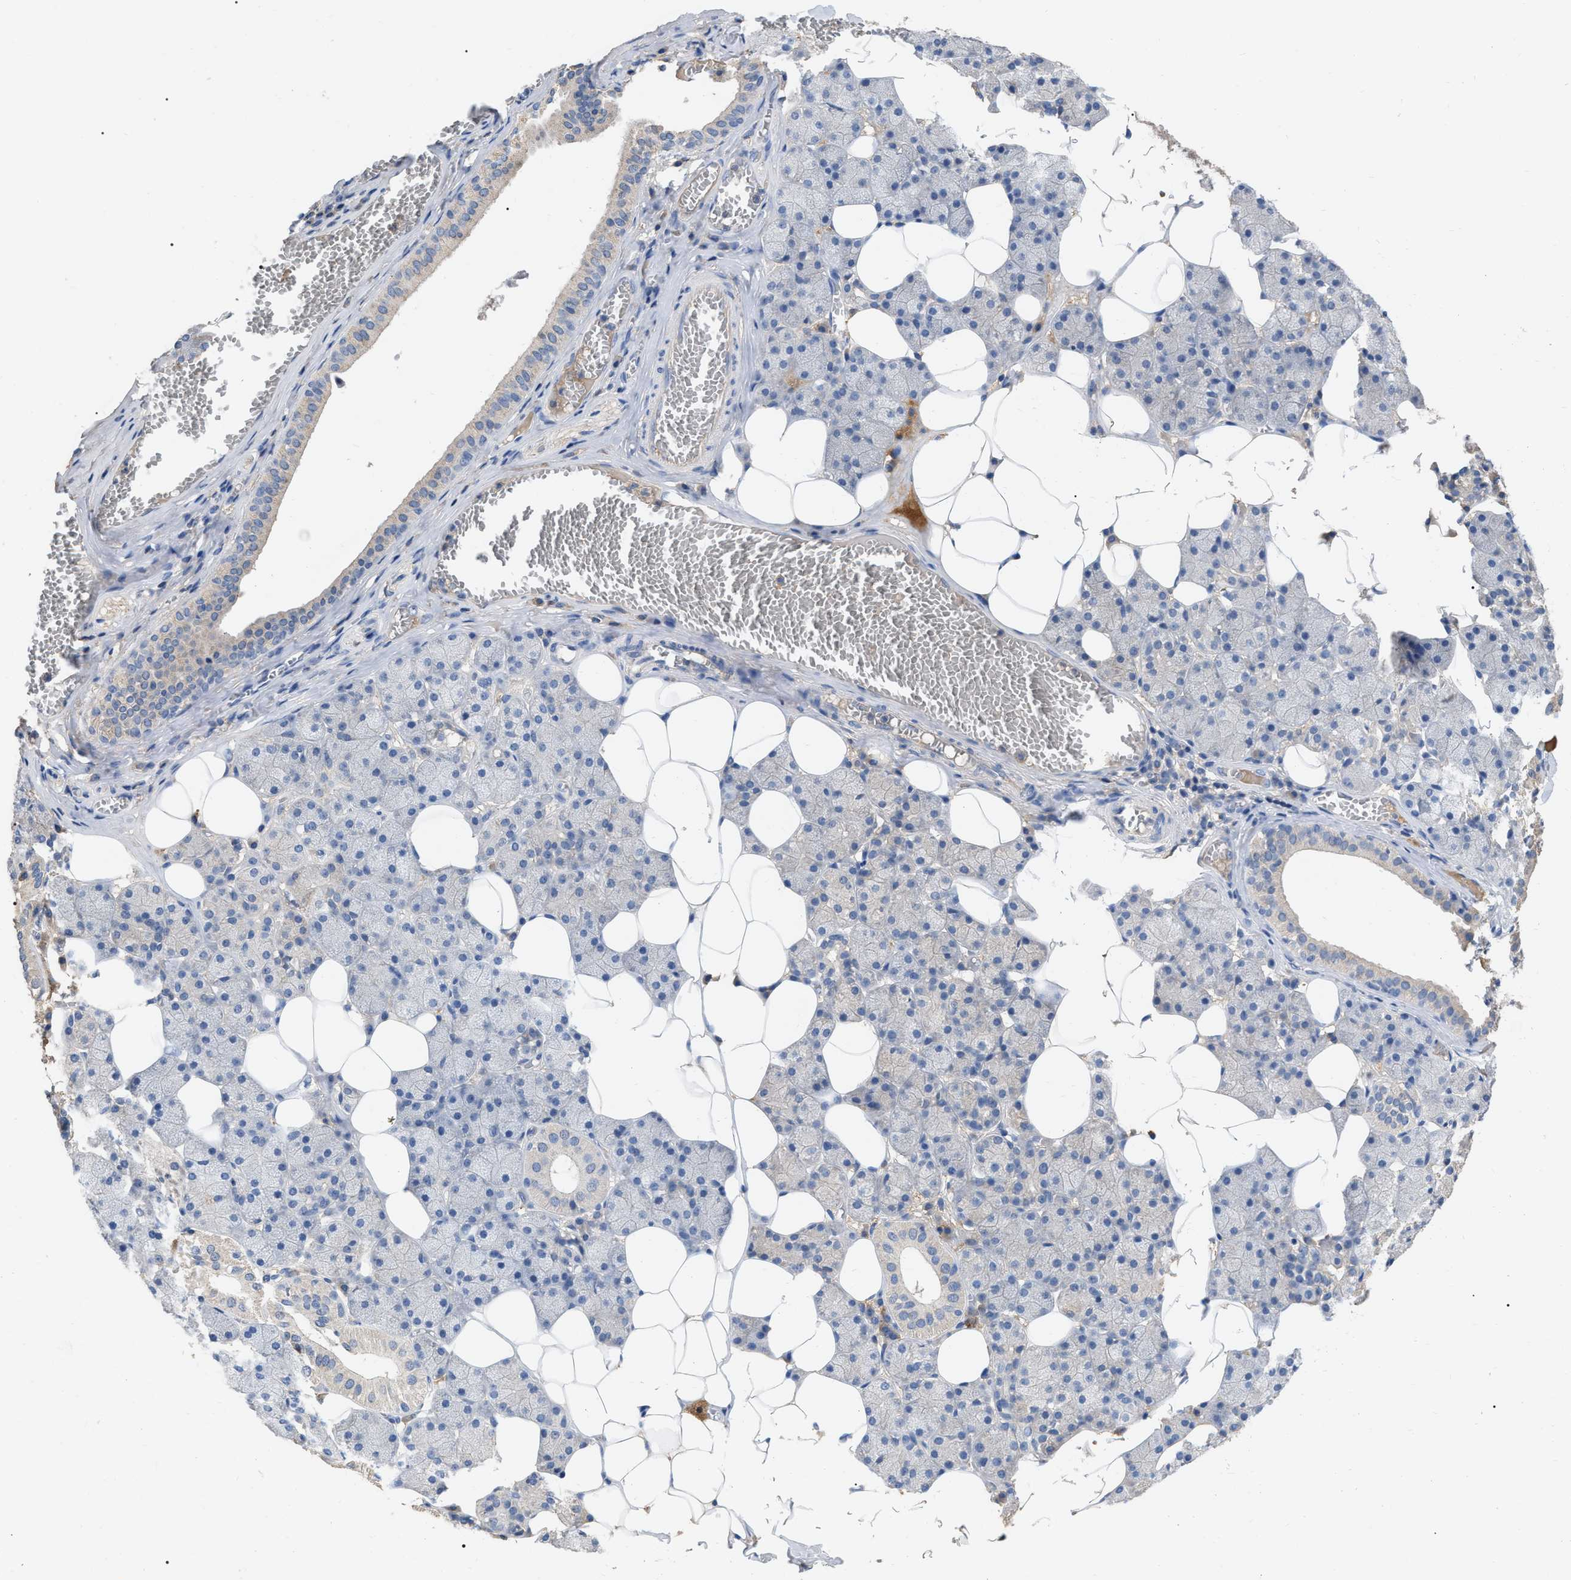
{"staining": {"intensity": "weak", "quantity": "<25%", "location": "cytoplasmic/membranous"}, "tissue": "salivary gland", "cell_type": "Glandular cells", "image_type": "normal", "snomed": [{"axis": "morphology", "description": "Normal tissue, NOS"}, {"axis": "topography", "description": "Salivary gland"}], "caption": "Photomicrograph shows no significant protein positivity in glandular cells of unremarkable salivary gland.", "gene": "GPR179", "patient": {"sex": "female", "age": 33}}